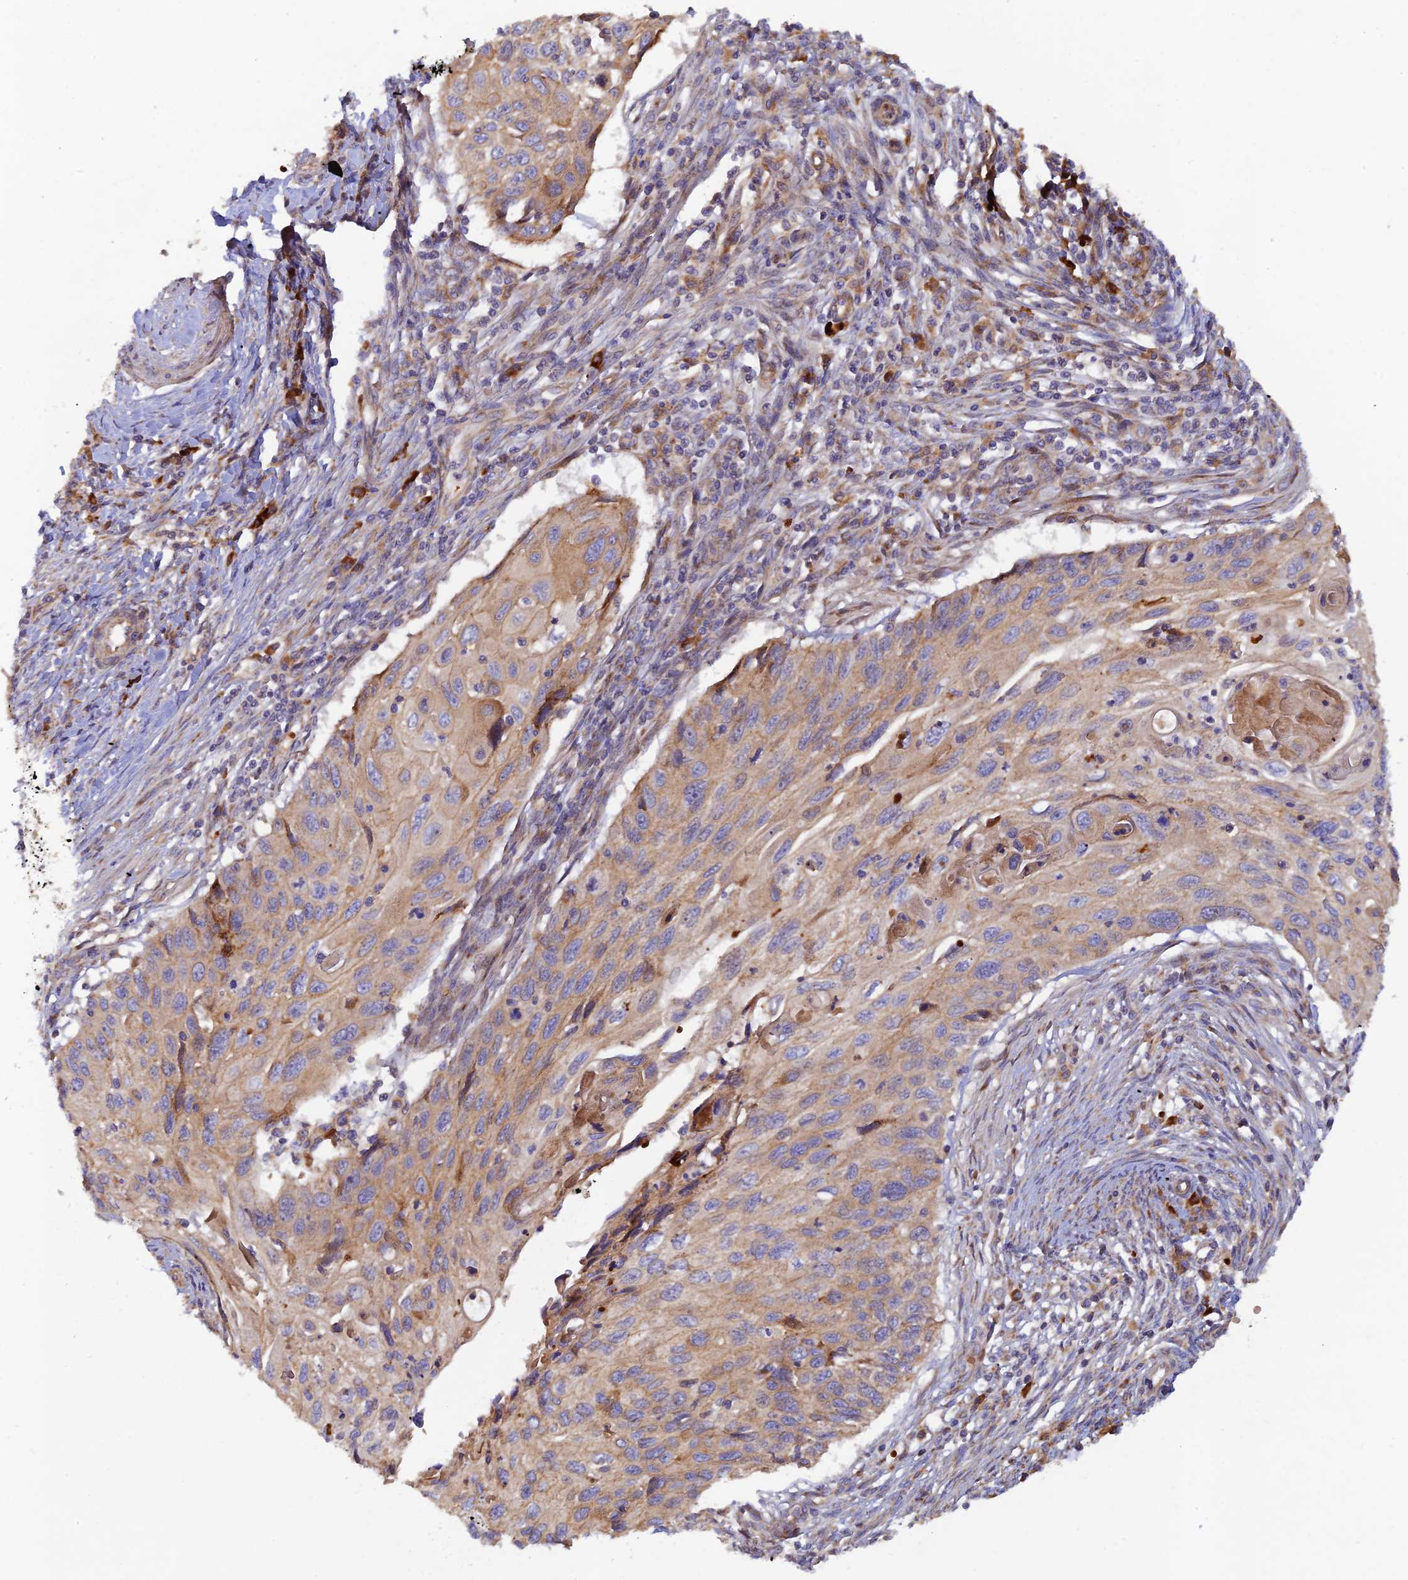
{"staining": {"intensity": "weak", "quantity": ">75%", "location": "cytoplasmic/membranous"}, "tissue": "cervical cancer", "cell_type": "Tumor cells", "image_type": "cancer", "snomed": [{"axis": "morphology", "description": "Squamous cell carcinoma, NOS"}, {"axis": "topography", "description": "Cervix"}], "caption": "Squamous cell carcinoma (cervical) was stained to show a protein in brown. There is low levels of weak cytoplasmic/membranous positivity in about >75% of tumor cells.", "gene": "GMCL1", "patient": {"sex": "female", "age": 70}}